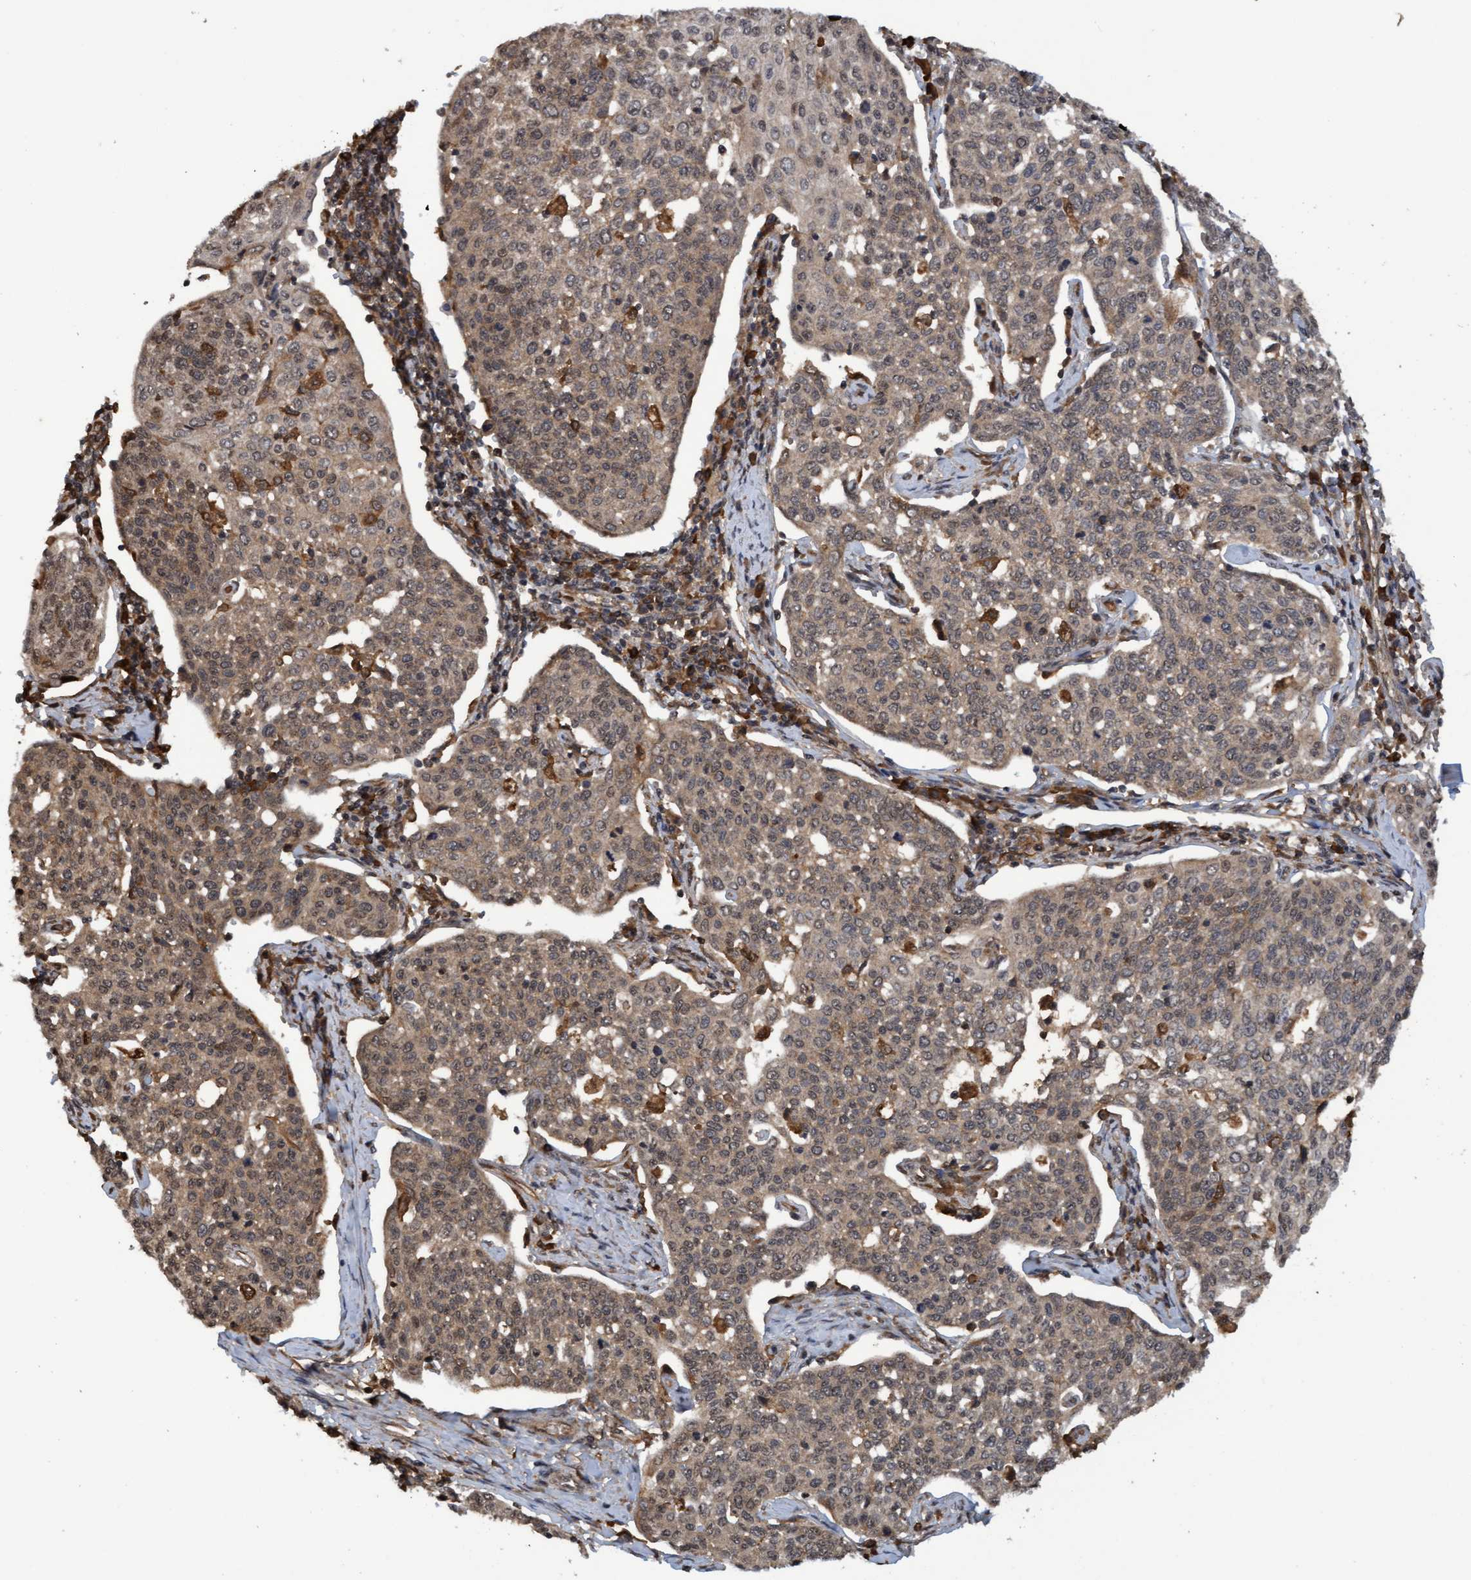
{"staining": {"intensity": "moderate", "quantity": ">75%", "location": "cytoplasmic/membranous,nuclear"}, "tissue": "cervical cancer", "cell_type": "Tumor cells", "image_type": "cancer", "snomed": [{"axis": "morphology", "description": "Squamous cell carcinoma, NOS"}, {"axis": "topography", "description": "Cervix"}], "caption": "Protein staining of cervical cancer (squamous cell carcinoma) tissue exhibits moderate cytoplasmic/membranous and nuclear staining in about >75% of tumor cells.", "gene": "WASF1", "patient": {"sex": "female", "age": 34}}